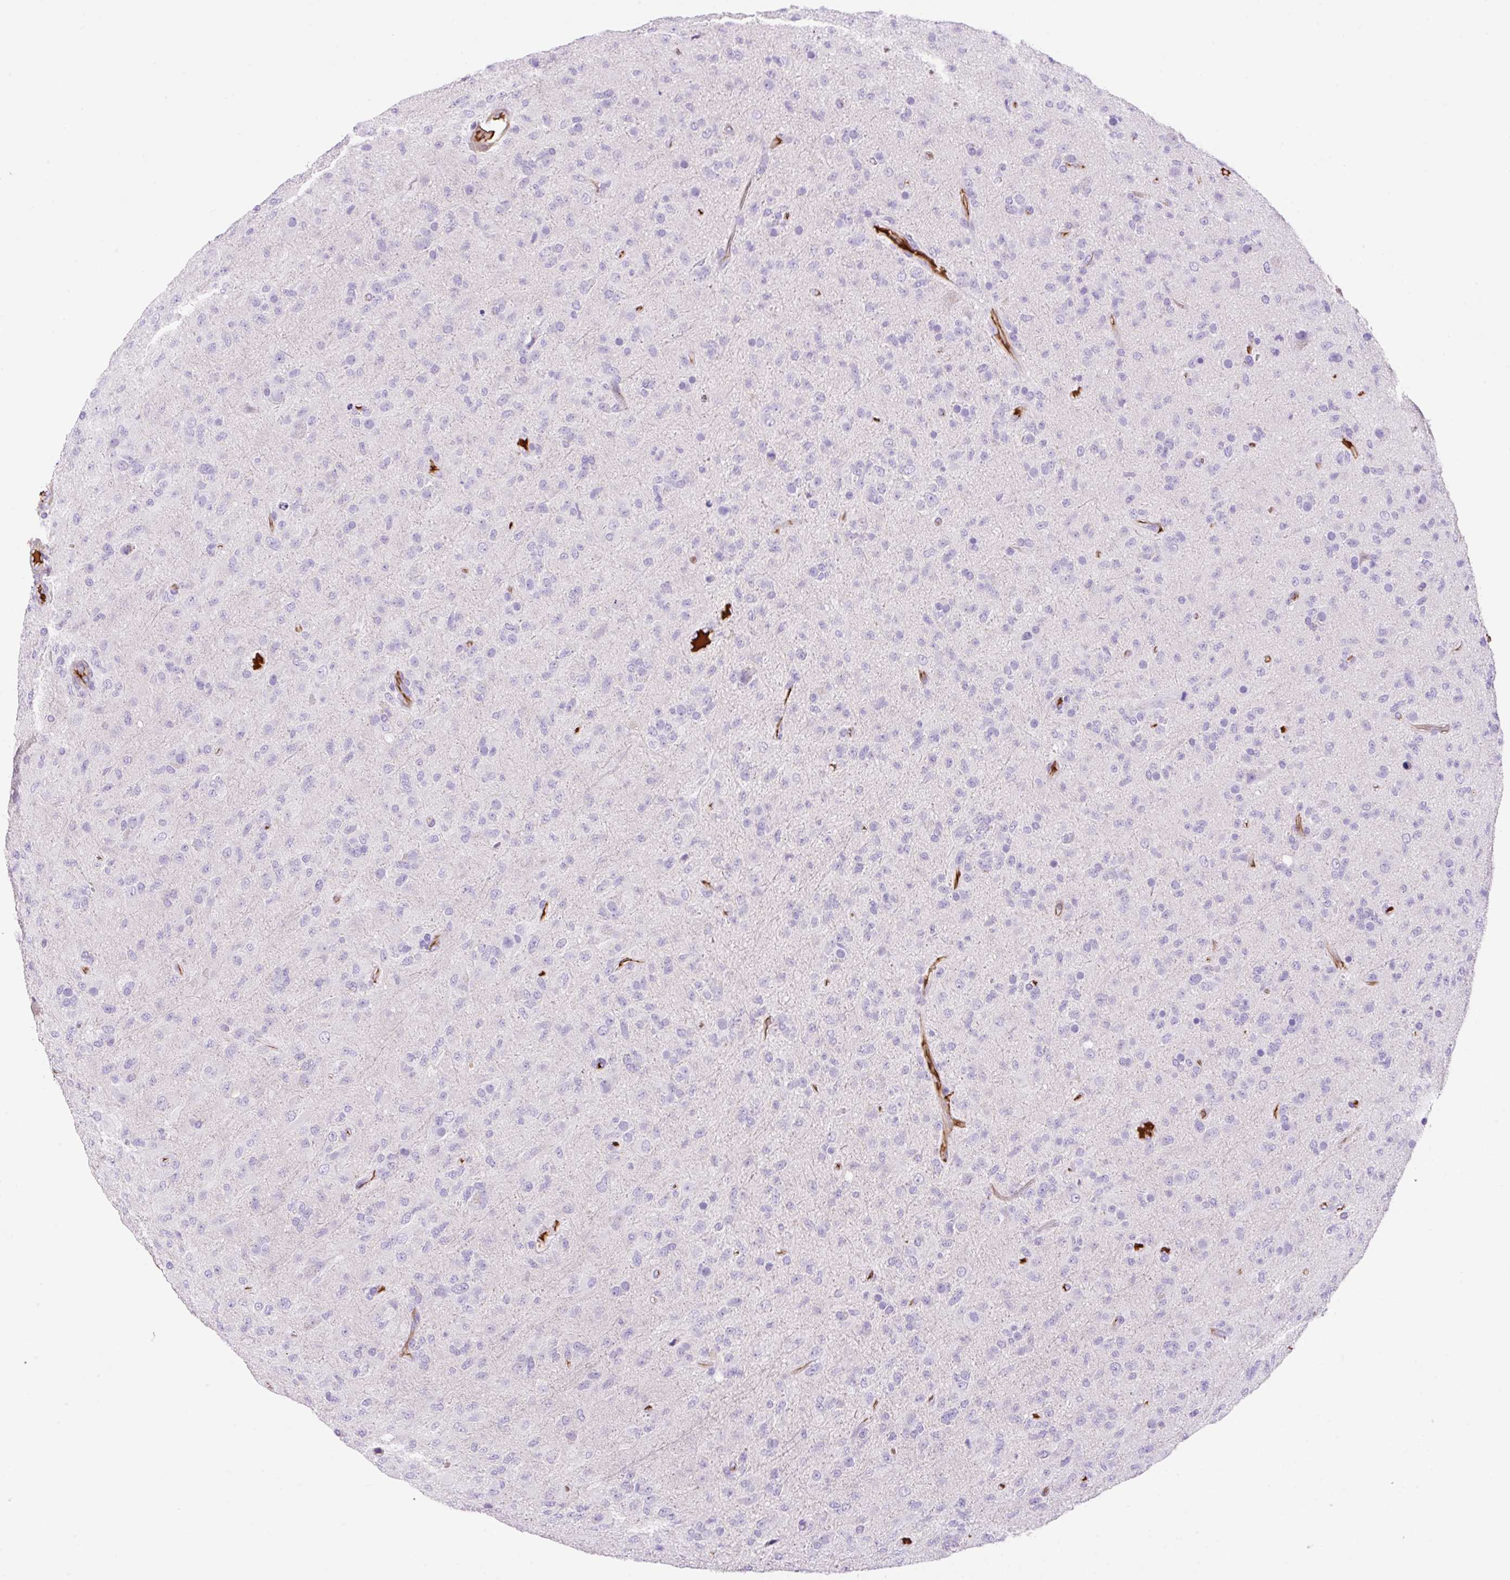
{"staining": {"intensity": "negative", "quantity": "none", "location": "none"}, "tissue": "glioma", "cell_type": "Tumor cells", "image_type": "cancer", "snomed": [{"axis": "morphology", "description": "Glioma, malignant, Low grade"}, {"axis": "topography", "description": "Brain"}], "caption": "Immunohistochemistry image of human glioma stained for a protein (brown), which demonstrates no expression in tumor cells.", "gene": "TDRD15", "patient": {"sex": "male", "age": 65}}